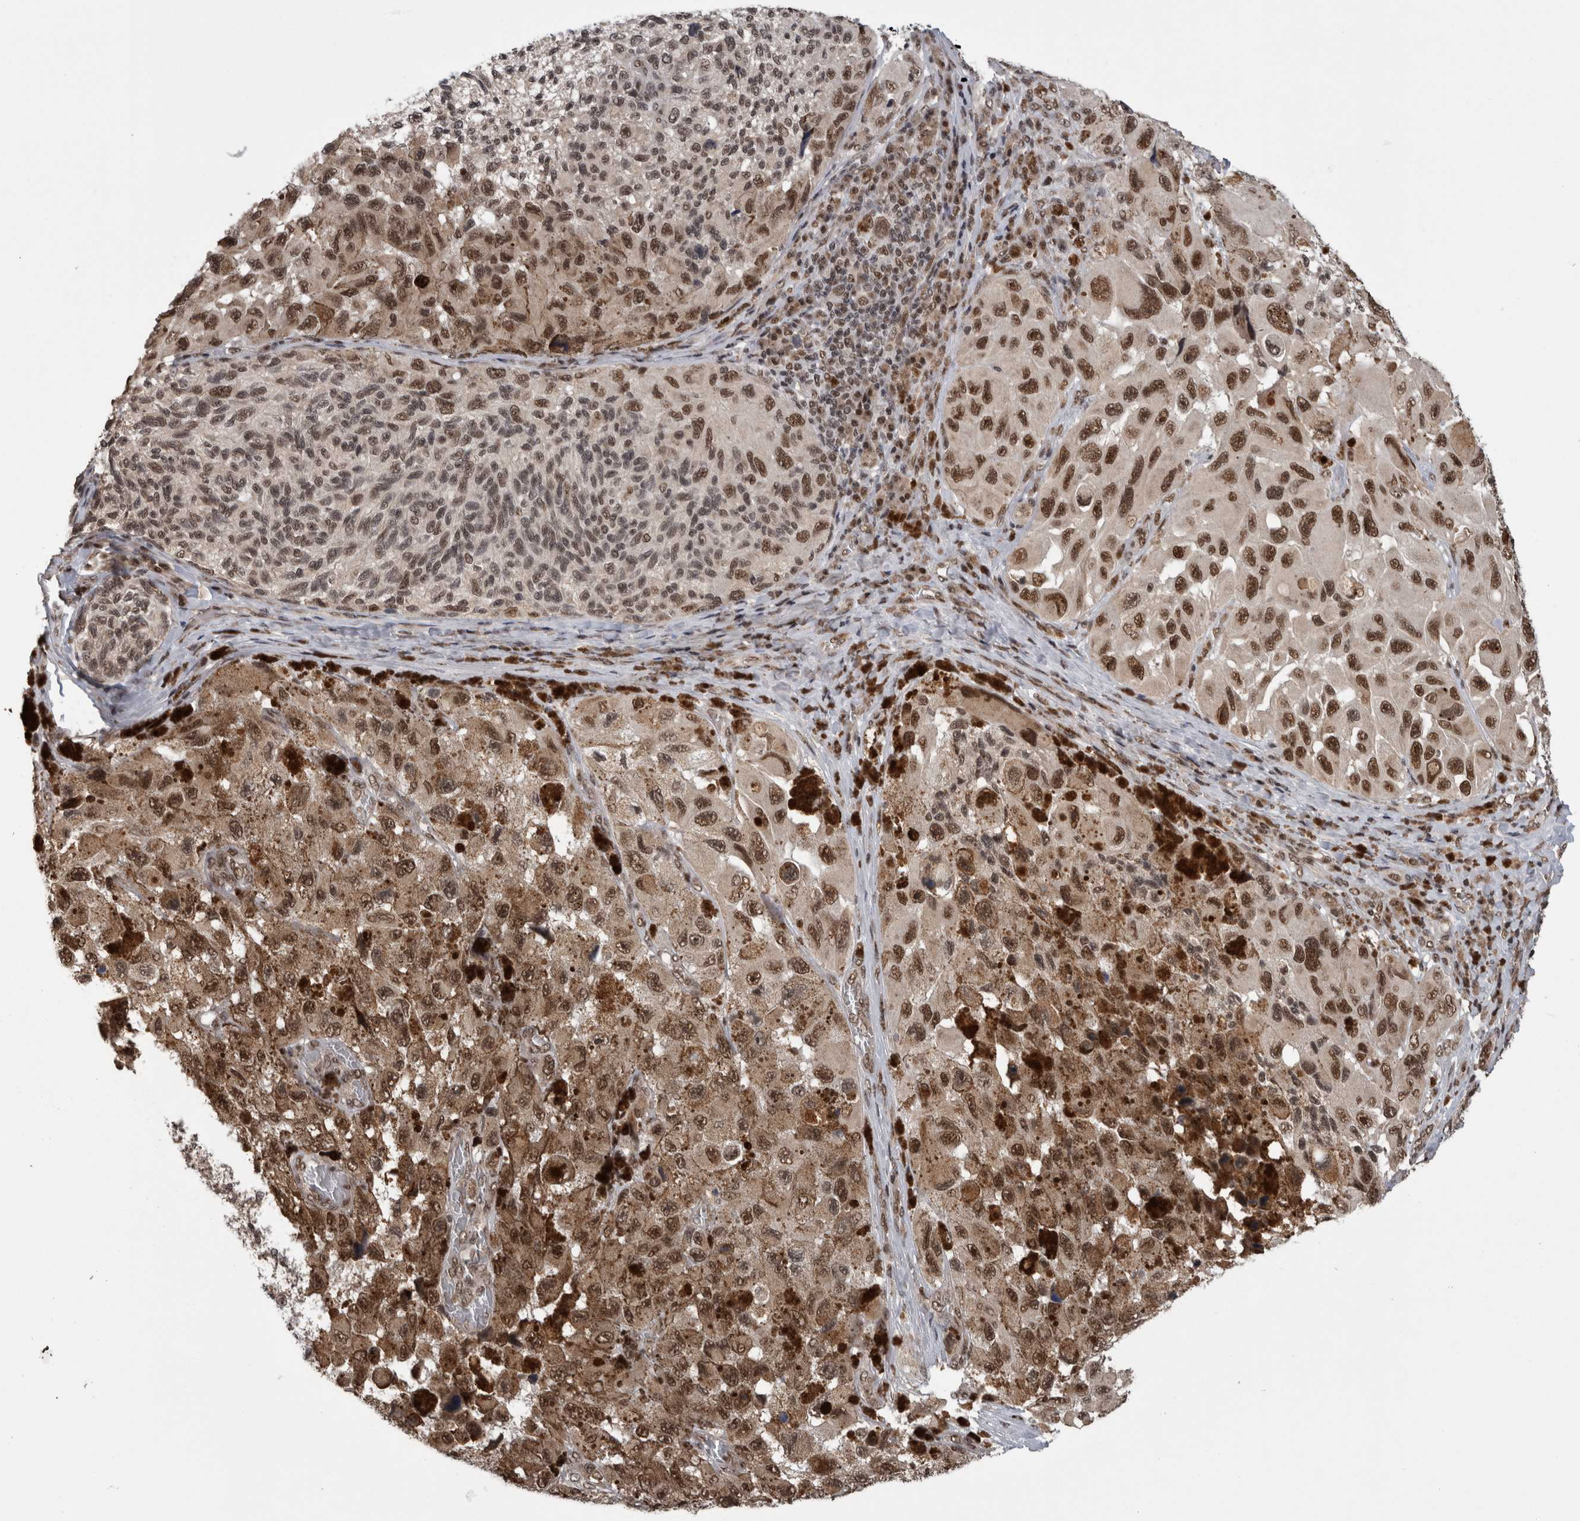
{"staining": {"intensity": "strong", "quantity": ">75%", "location": "nuclear"}, "tissue": "melanoma", "cell_type": "Tumor cells", "image_type": "cancer", "snomed": [{"axis": "morphology", "description": "Malignant melanoma, NOS"}, {"axis": "topography", "description": "Skin"}], "caption": "A photomicrograph of human malignant melanoma stained for a protein demonstrates strong nuclear brown staining in tumor cells.", "gene": "CPSF2", "patient": {"sex": "female", "age": 73}}